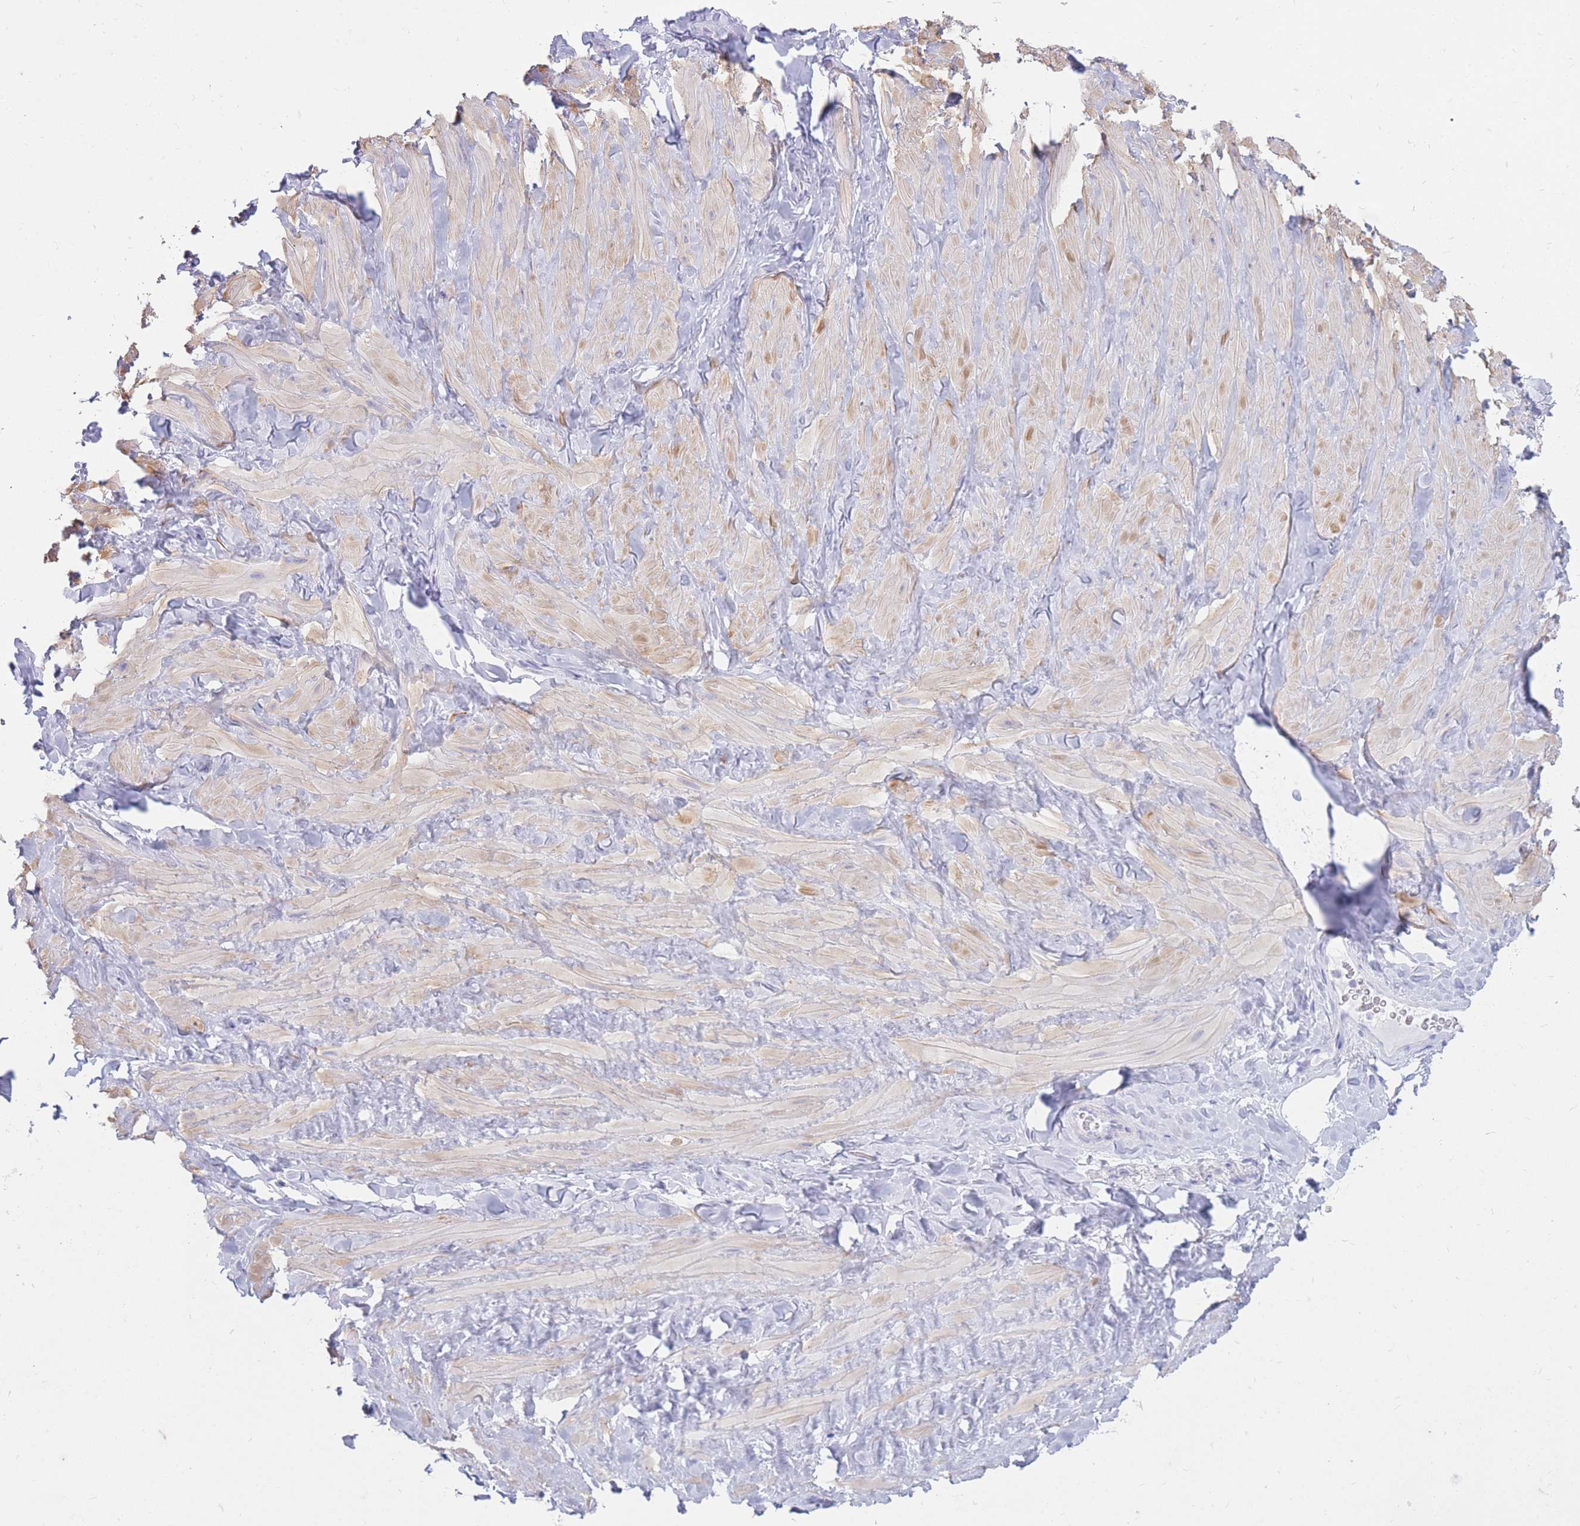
{"staining": {"intensity": "negative", "quantity": "none", "location": "none"}, "tissue": "soft tissue", "cell_type": "Chondrocytes", "image_type": "normal", "snomed": [{"axis": "morphology", "description": "Normal tissue, NOS"}, {"axis": "topography", "description": "Soft tissue"}, {"axis": "topography", "description": "Vascular tissue"}], "caption": "Immunohistochemical staining of normal soft tissue reveals no significant expression in chondrocytes. The staining was performed using DAB to visualize the protein expression in brown, while the nuclei were stained in blue with hematoxylin (Magnification: 20x).", "gene": "ZFP37", "patient": {"sex": "male", "age": 41}}